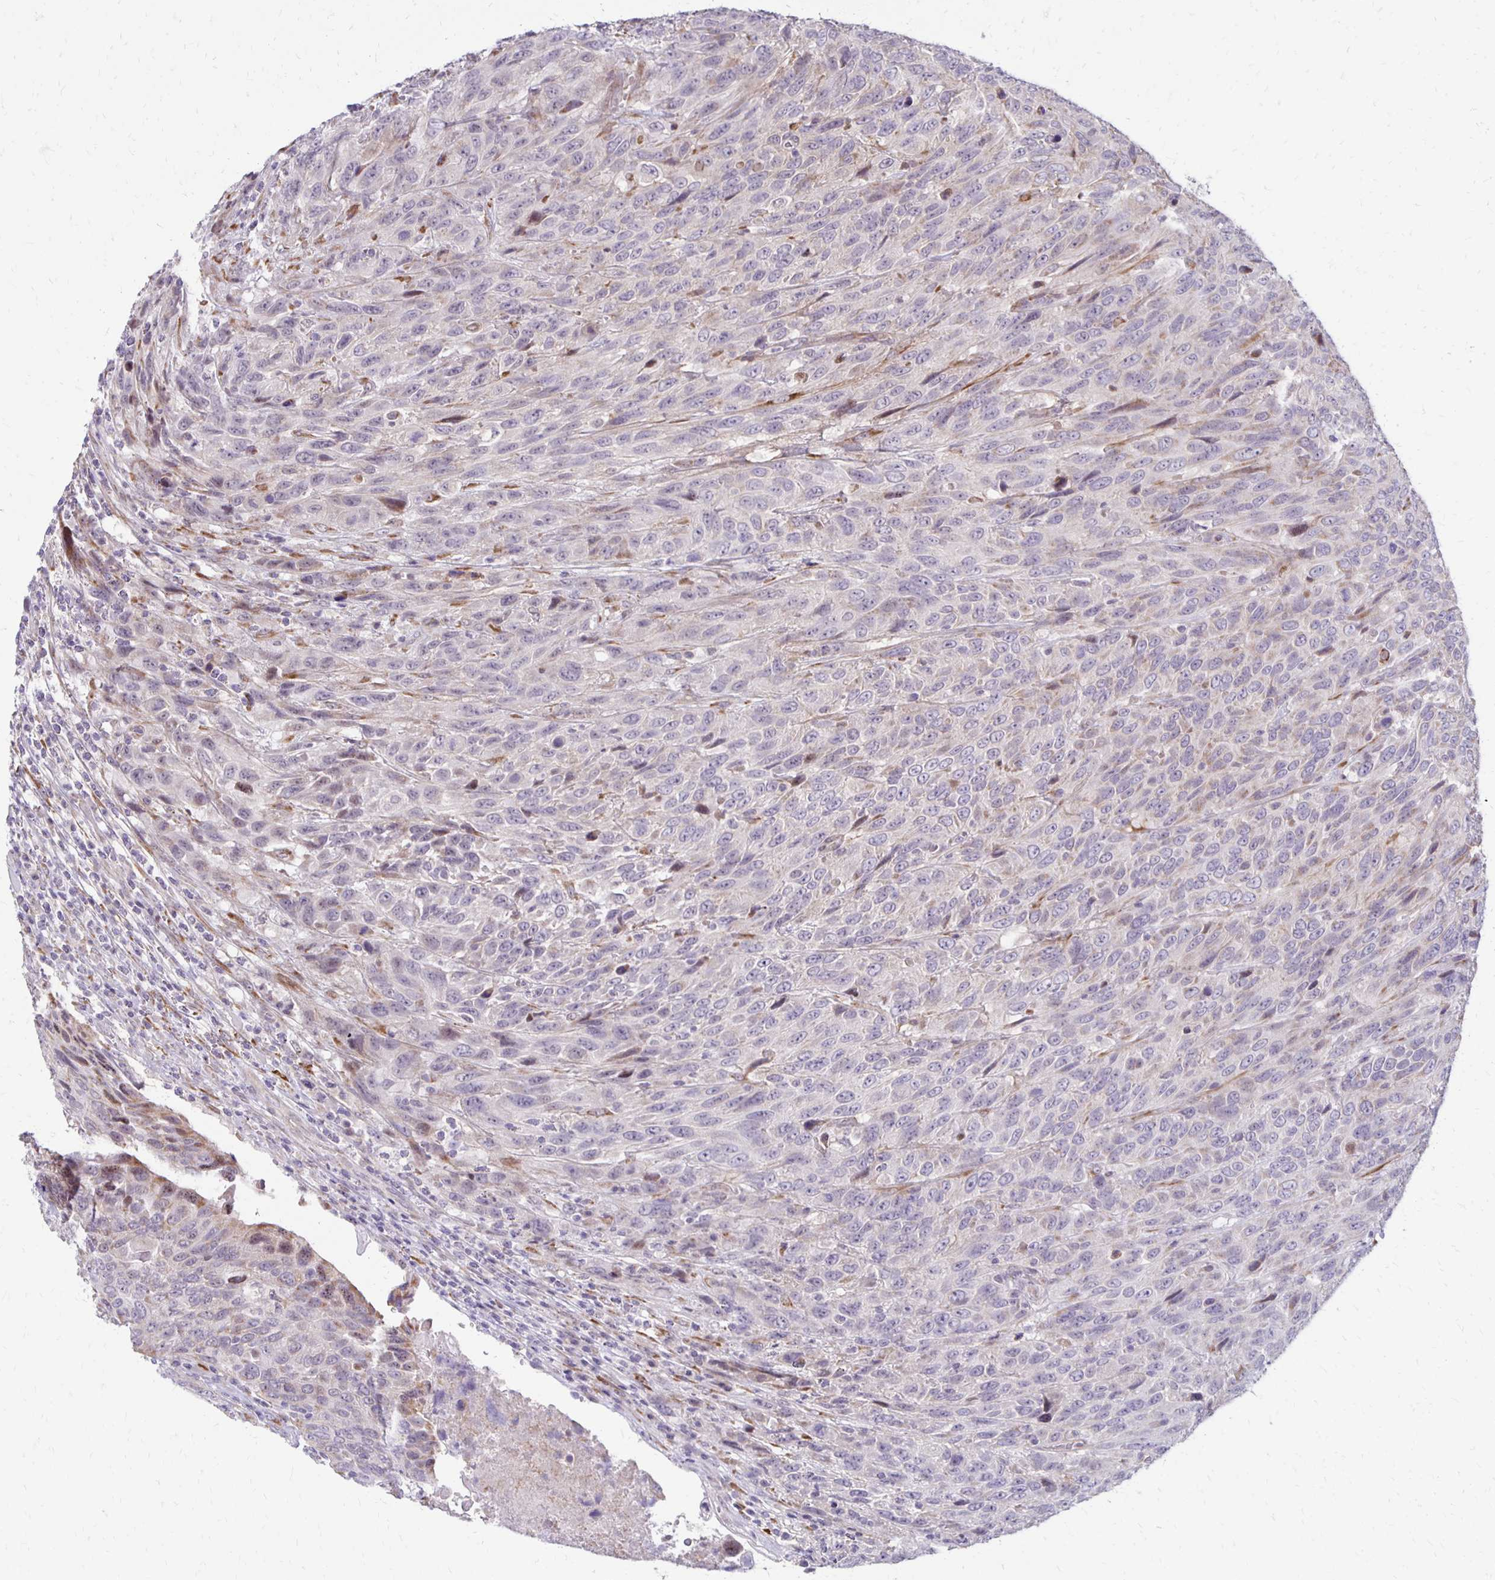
{"staining": {"intensity": "weak", "quantity": "<25%", "location": "nuclear"}, "tissue": "urothelial cancer", "cell_type": "Tumor cells", "image_type": "cancer", "snomed": [{"axis": "morphology", "description": "Urothelial carcinoma, High grade"}, {"axis": "topography", "description": "Urinary bladder"}], "caption": "Micrograph shows no significant protein staining in tumor cells of high-grade urothelial carcinoma. Brightfield microscopy of IHC stained with DAB (brown) and hematoxylin (blue), captured at high magnification.", "gene": "DAGLA", "patient": {"sex": "female", "age": 70}}